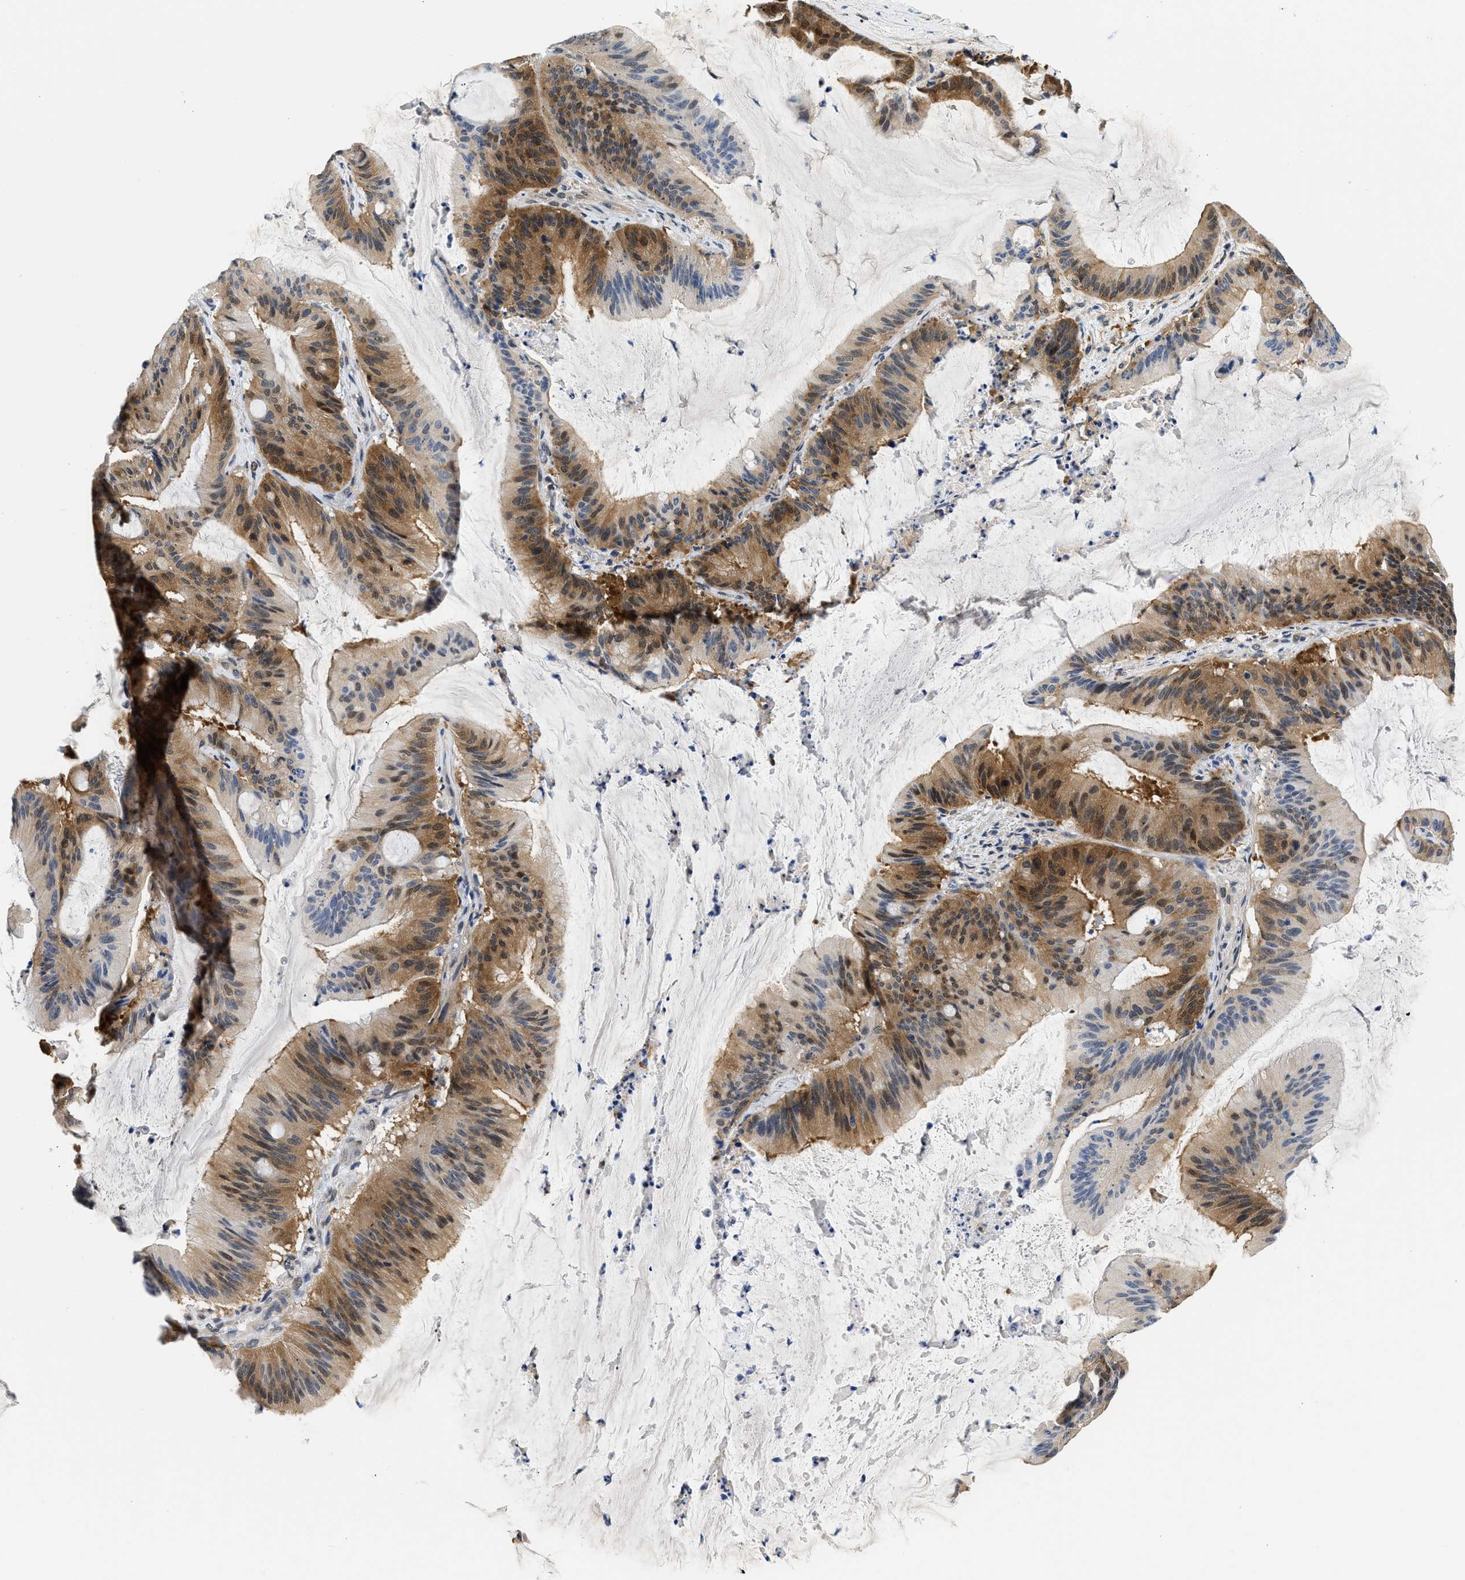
{"staining": {"intensity": "moderate", "quantity": ">75%", "location": "cytoplasmic/membranous,nuclear"}, "tissue": "liver cancer", "cell_type": "Tumor cells", "image_type": "cancer", "snomed": [{"axis": "morphology", "description": "Normal tissue, NOS"}, {"axis": "morphology", "description": "Cholangiocarcinoma"}, {"axis": "topography", "description": "Liver"}, {"axis": "topography", "description": "Peripheral nerve tissue"}], "caption": "Moderate cytoplasmic/membranous and nuclear staining is present in approximately >75% of tumor cells in cholangiocarcinoma (liver).", "gene": "XPO5", "patient": {"sex": "female", "age": 73}}